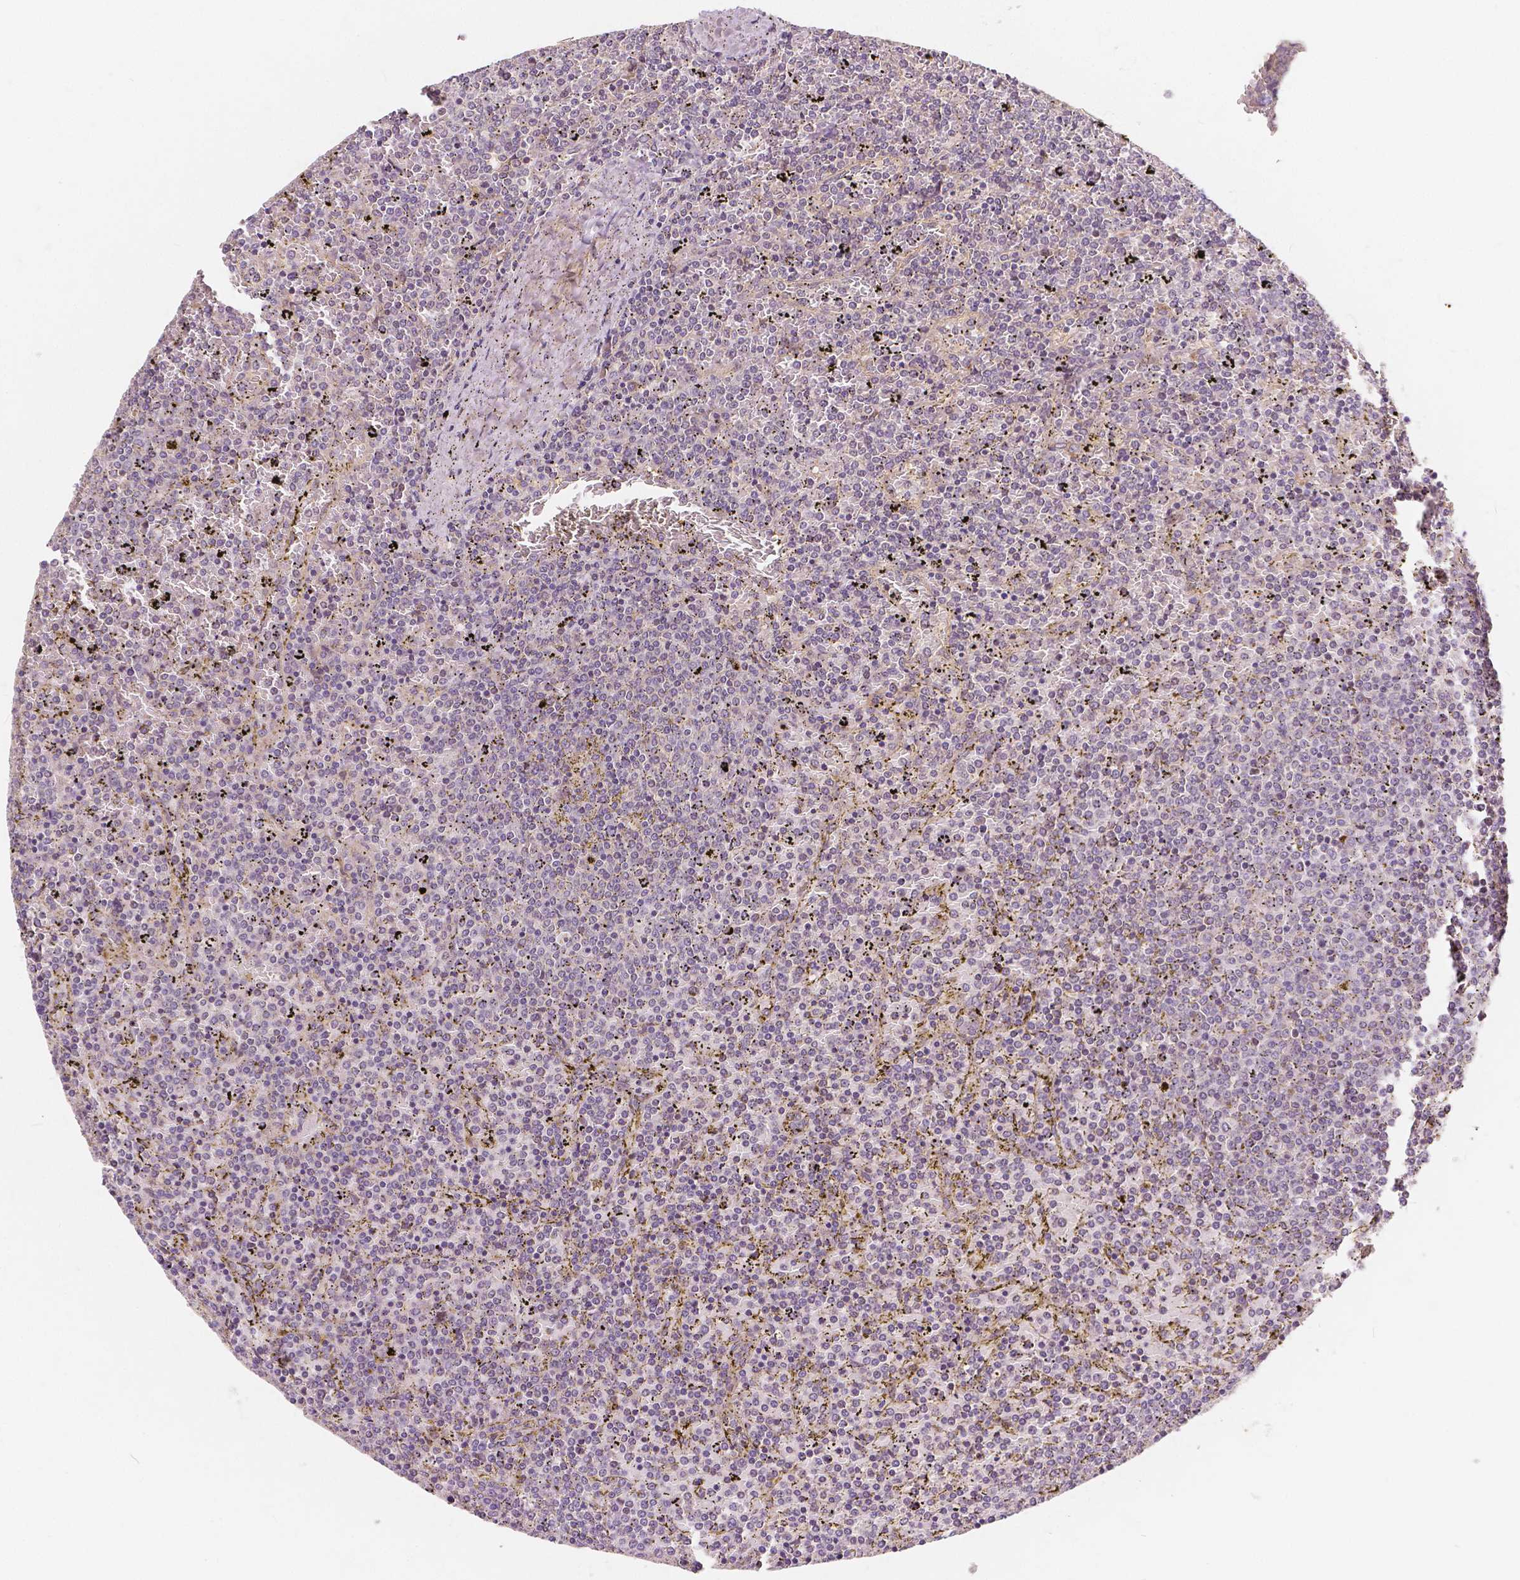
{"staining": {"intensity": "negative", "quantity": "none", "location": "none"}, "tissue": "lymphoma", "cell_type": "Tumor cells", "image_type": "cancer", "snomed": [{"axis": "morphology", "description": "Malignant lymphoma, non-Hodgkin's type, Low grade"}, {"axis": "topography", "description": "Spleen"}], "caption": "This is an IHC micrograph of human lymphoma. There is no positivity in tumor cells.", "gene": "SNX12", "patient": {"sex": "female", "age": 77}}